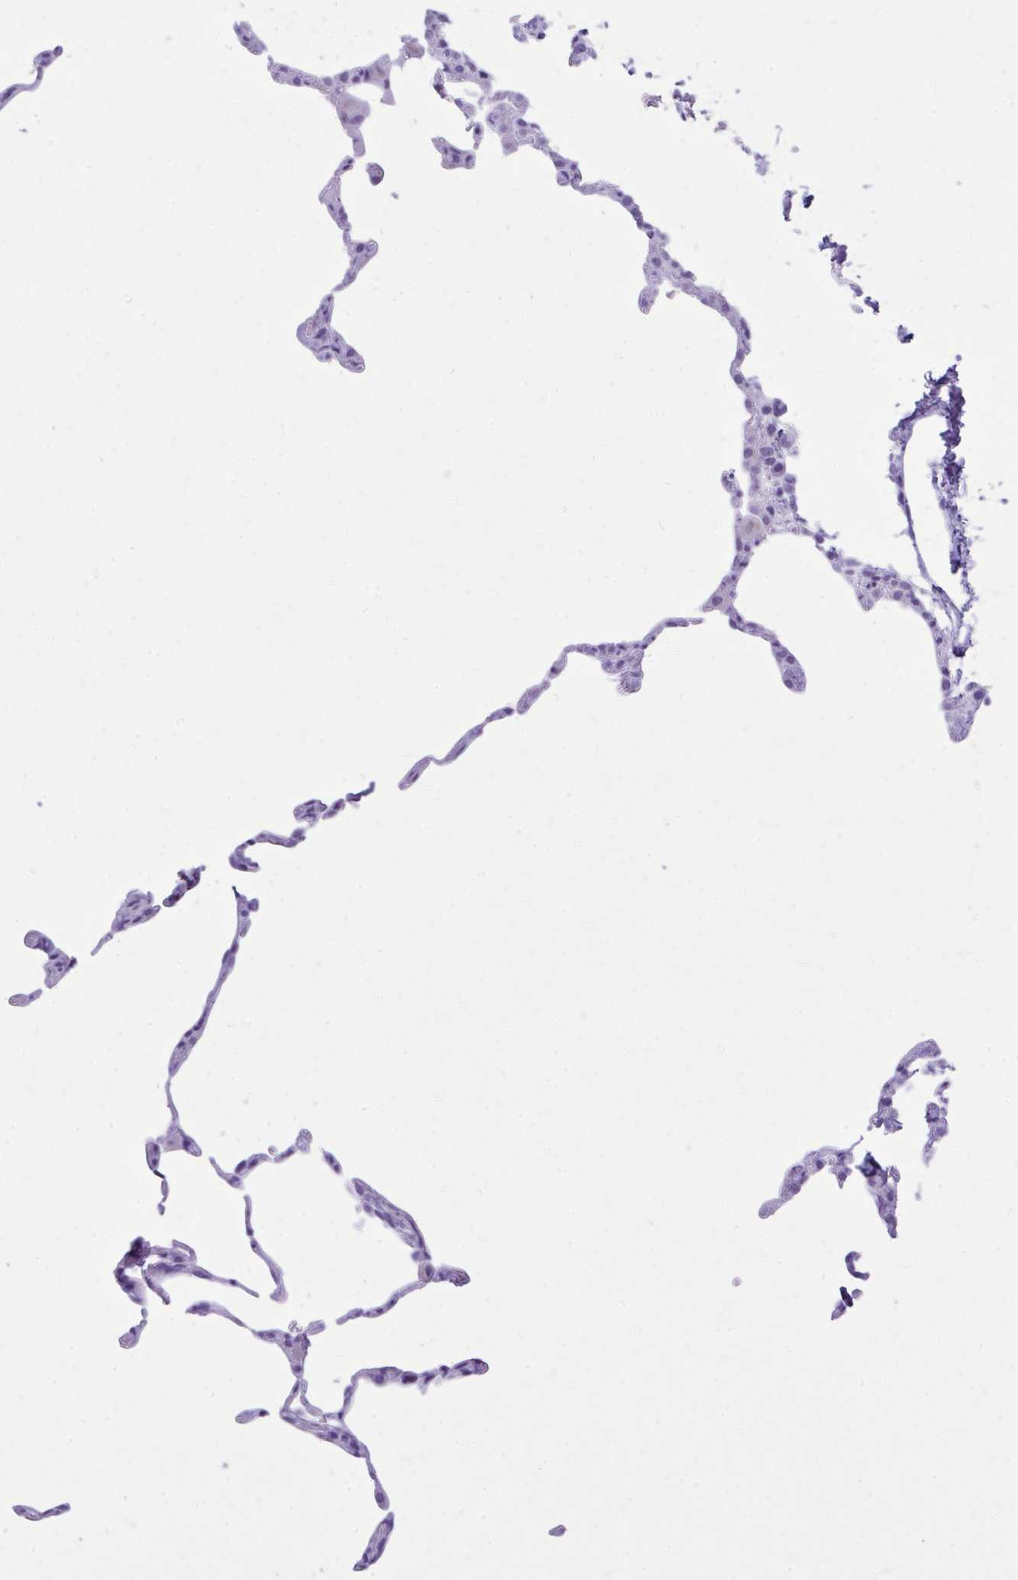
{"staining": {"intensity": "negative", "quantity": "none", "location": "none"}, "tissue": "lung", "cell_type": "Alveolar cells", "image_type": "normal", "snomed": [{"axis": "morphology", "description": "Normal tissue, NOS"}, {"axis": "topography", "description": "Lung"}], "caption": "Immunohistochemistry (IHC) photomicrograph of normal lung: lung stained with DAB (3,3'-diaminobenzidine) shows no significant protein positivity in alveolar cells.", "gene": "RALYL", "patient": {"sex": "female", "age": 57}}